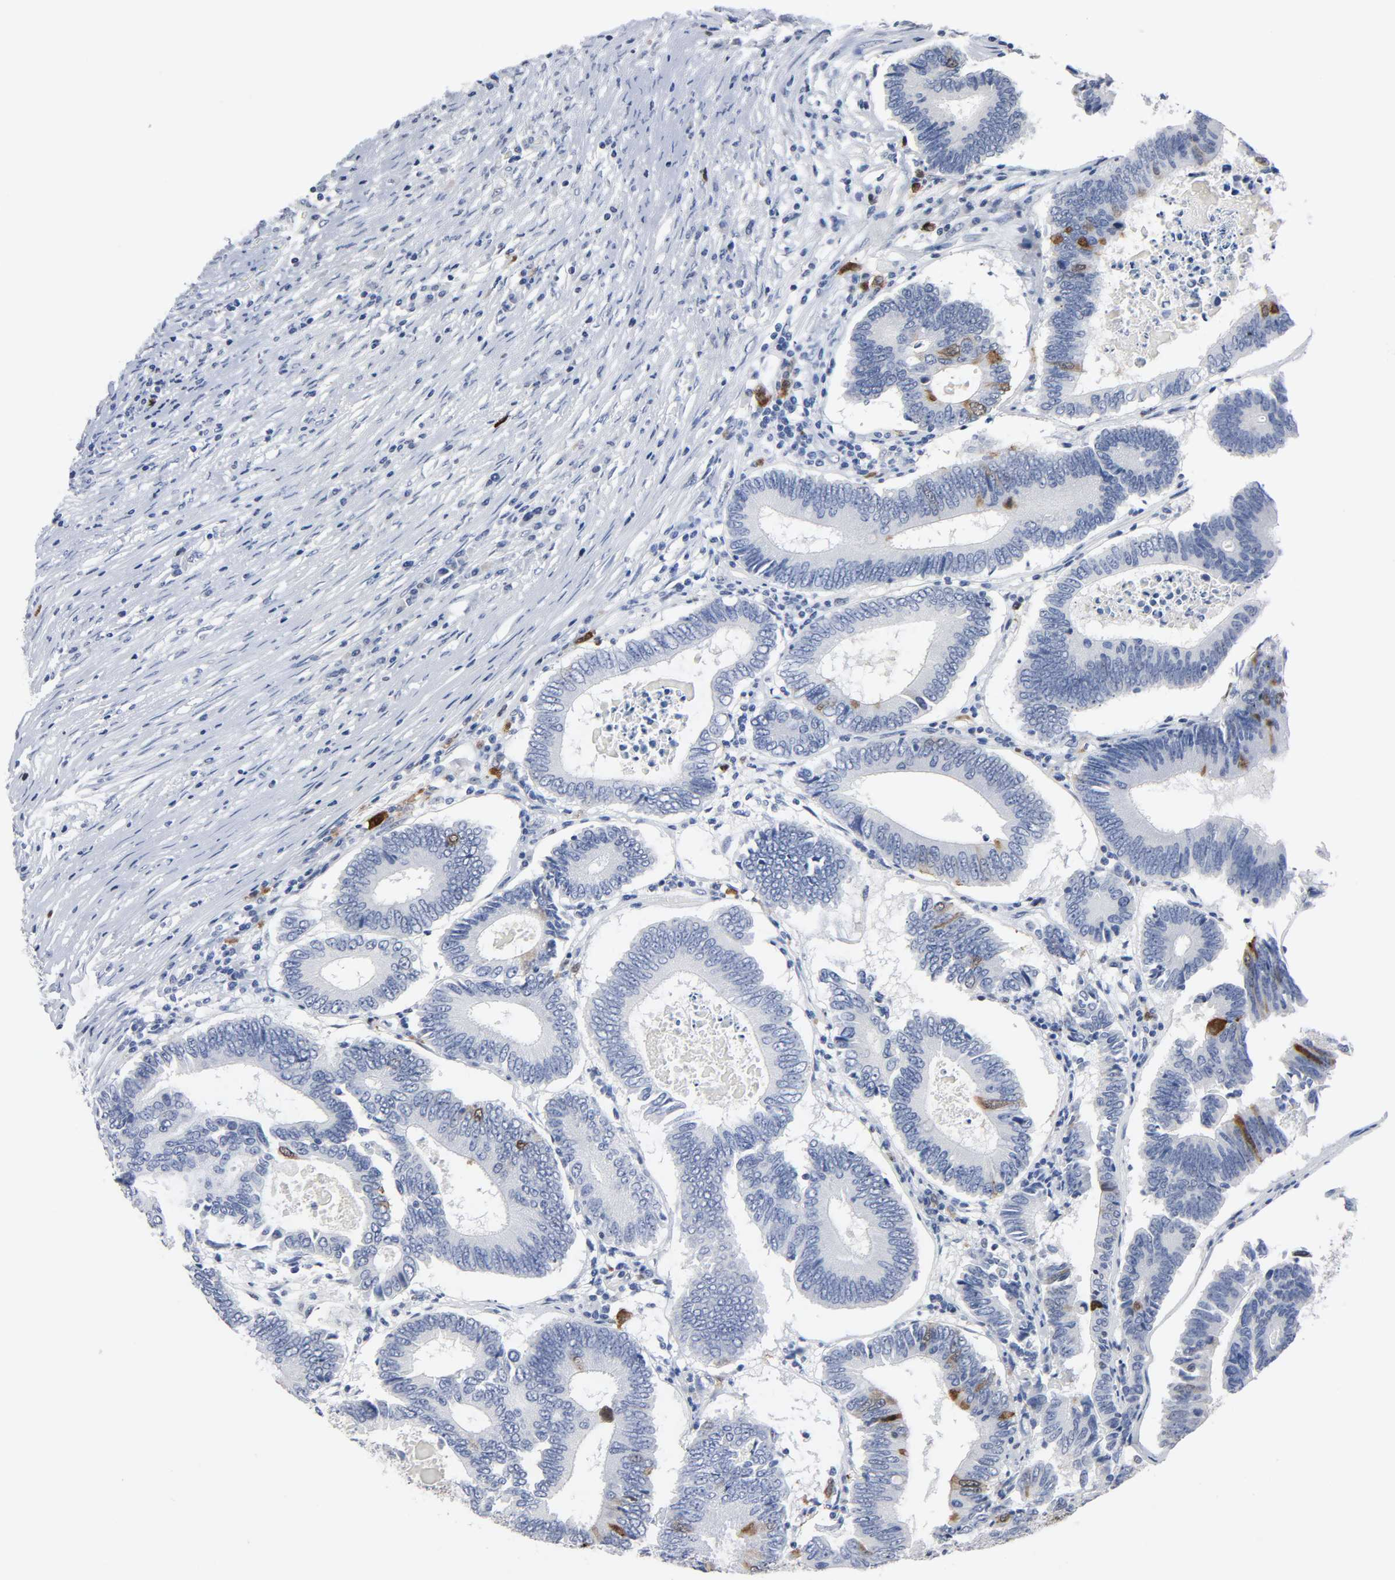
{"staining": {"intensity": "moderate", "quantity": "<25%", "location": "cytoplasmic/membranous,nuclear"}, "tissue": "colorectal cancer", "cell_type": "Tumor cells", "image_type": "cancer", "snomed": [{"axis": "morphology", "description": "Adenocarcinoma, NOS"}, {"axis": "topography", "description": "Colon"}], "caption": "The histopathology image shows staining of colorectal cancer, revealing moderate cytoplasmic/membranous and nuclear protein staining (brown color) within tumor cells. The staining is performed using DAB (3,3'-diaminobenzidine) brown chromogen to label protein expression. The nuclei are counter-stained blue using hematoxylin.", "gene": "CDC20", "patient": {"sex": "female", "age": 78}}